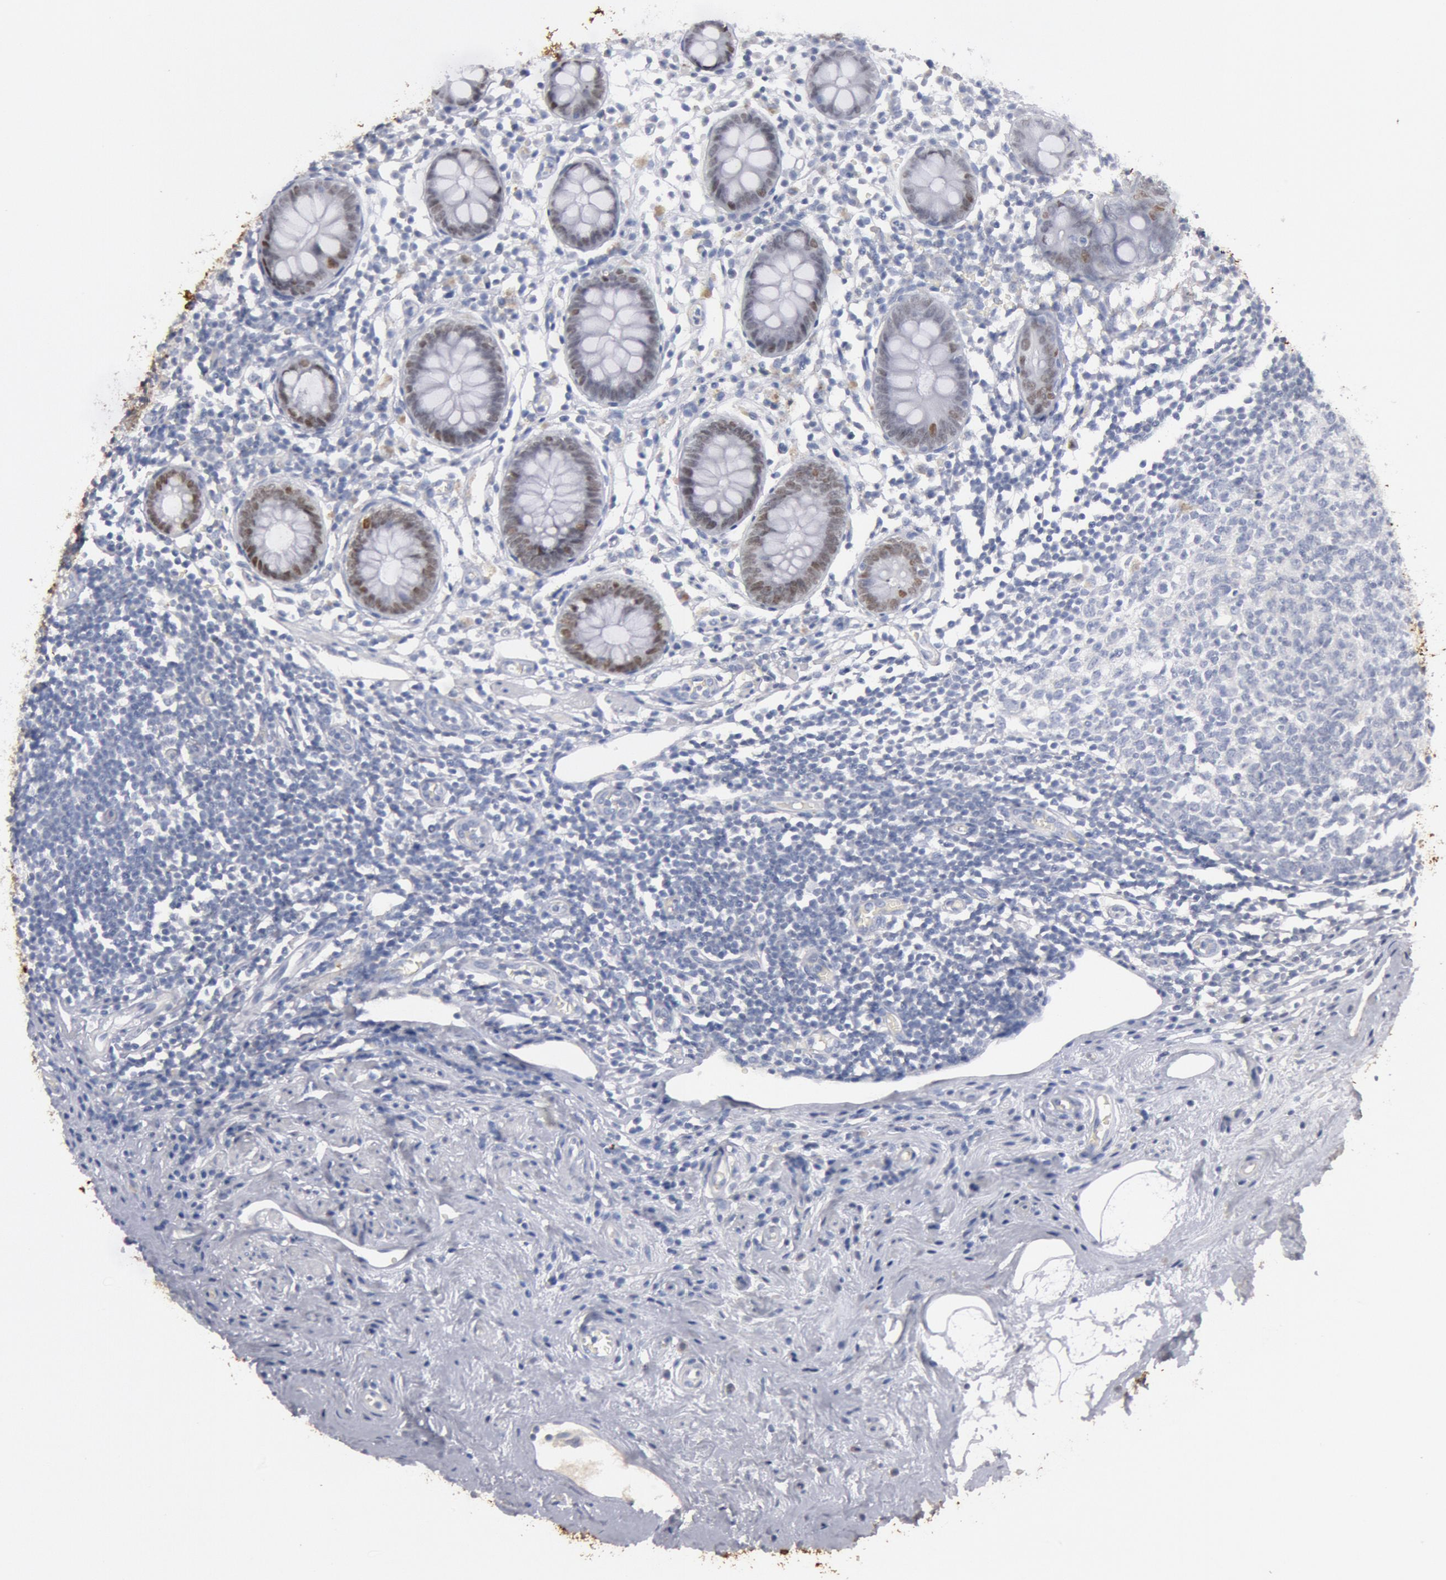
{"staining": {"intensity": "weak", "quantity": ">75%", "location": "nuclear"}, "tissue": "appendix", "cell_type": "Glandular cells", "image_type": "normal", "snomed": [{"axis": "morphology", "description": "Normal tissue, NOS"}, {"axis": "topography", "description": "Appendix"}], "caption": "Immunohistochemistry (DAB) staining of unremarkable appendix exhibits weak nuclear protein expression in about >75% of glandular cells. (Stains: DAB (3,3'-diaminobenzidine) in brown, nuclei in blue, Microscopy: brightfield microscopy at high magnification).", "gene": "FOXA2", "patient": {"sex": "male", "age": 38}}